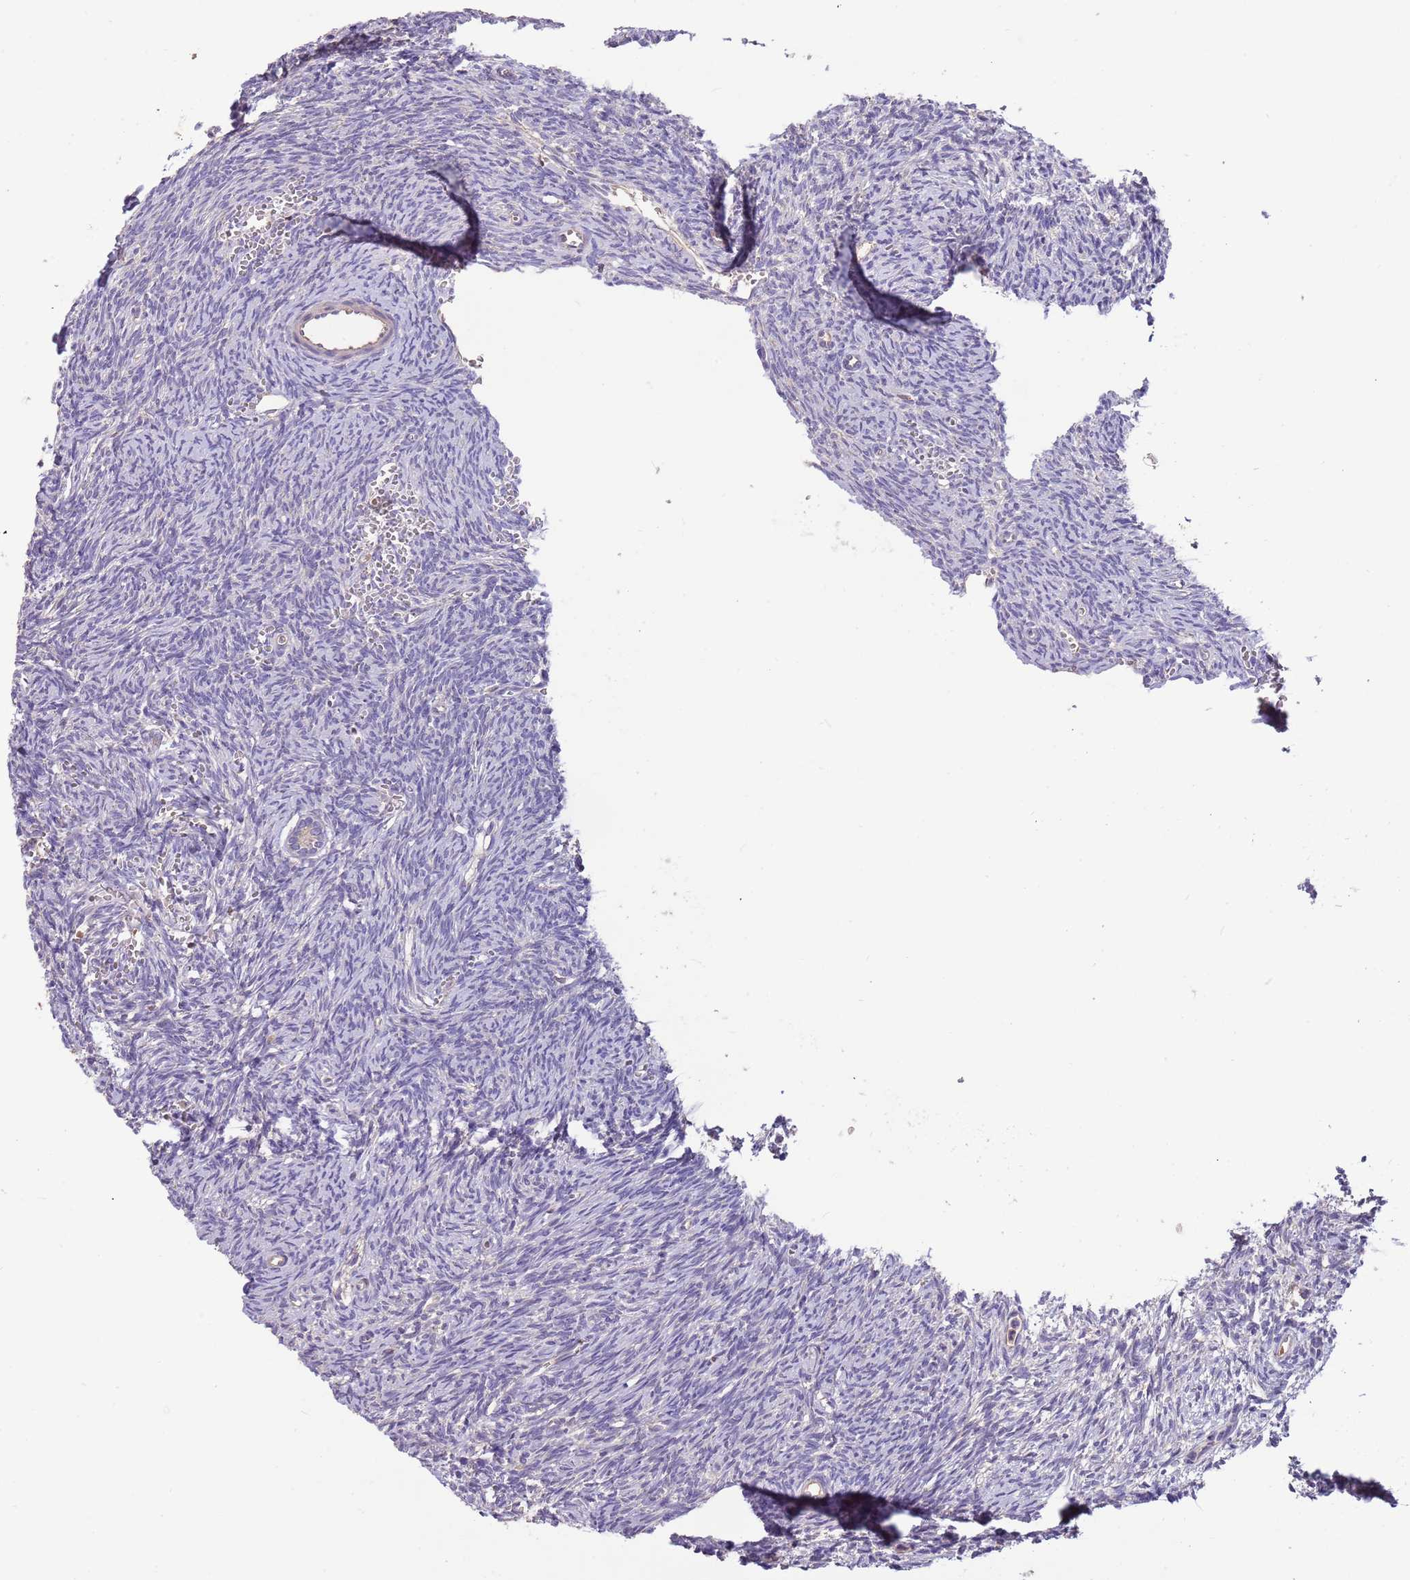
{"staining": {"intensity": "weak", "quantity": ">75%", "location": "cytoplasmic/membranous"}, "tissue": "ovary", "cell_type": "Follicle cells", "image_type": "normal", "snomed": [{"axis": "morphology", "description": "Normal tissue, NOS"}, {"axis": "topography", "description": "Ovary"}], "caption": "A low amount of weak cytoplasmic/membranous expression is present in approximately >75% of follicle cells in normal ovary.", "gene": "TRMO", "patient": {"sex": "female", "age": 39}}